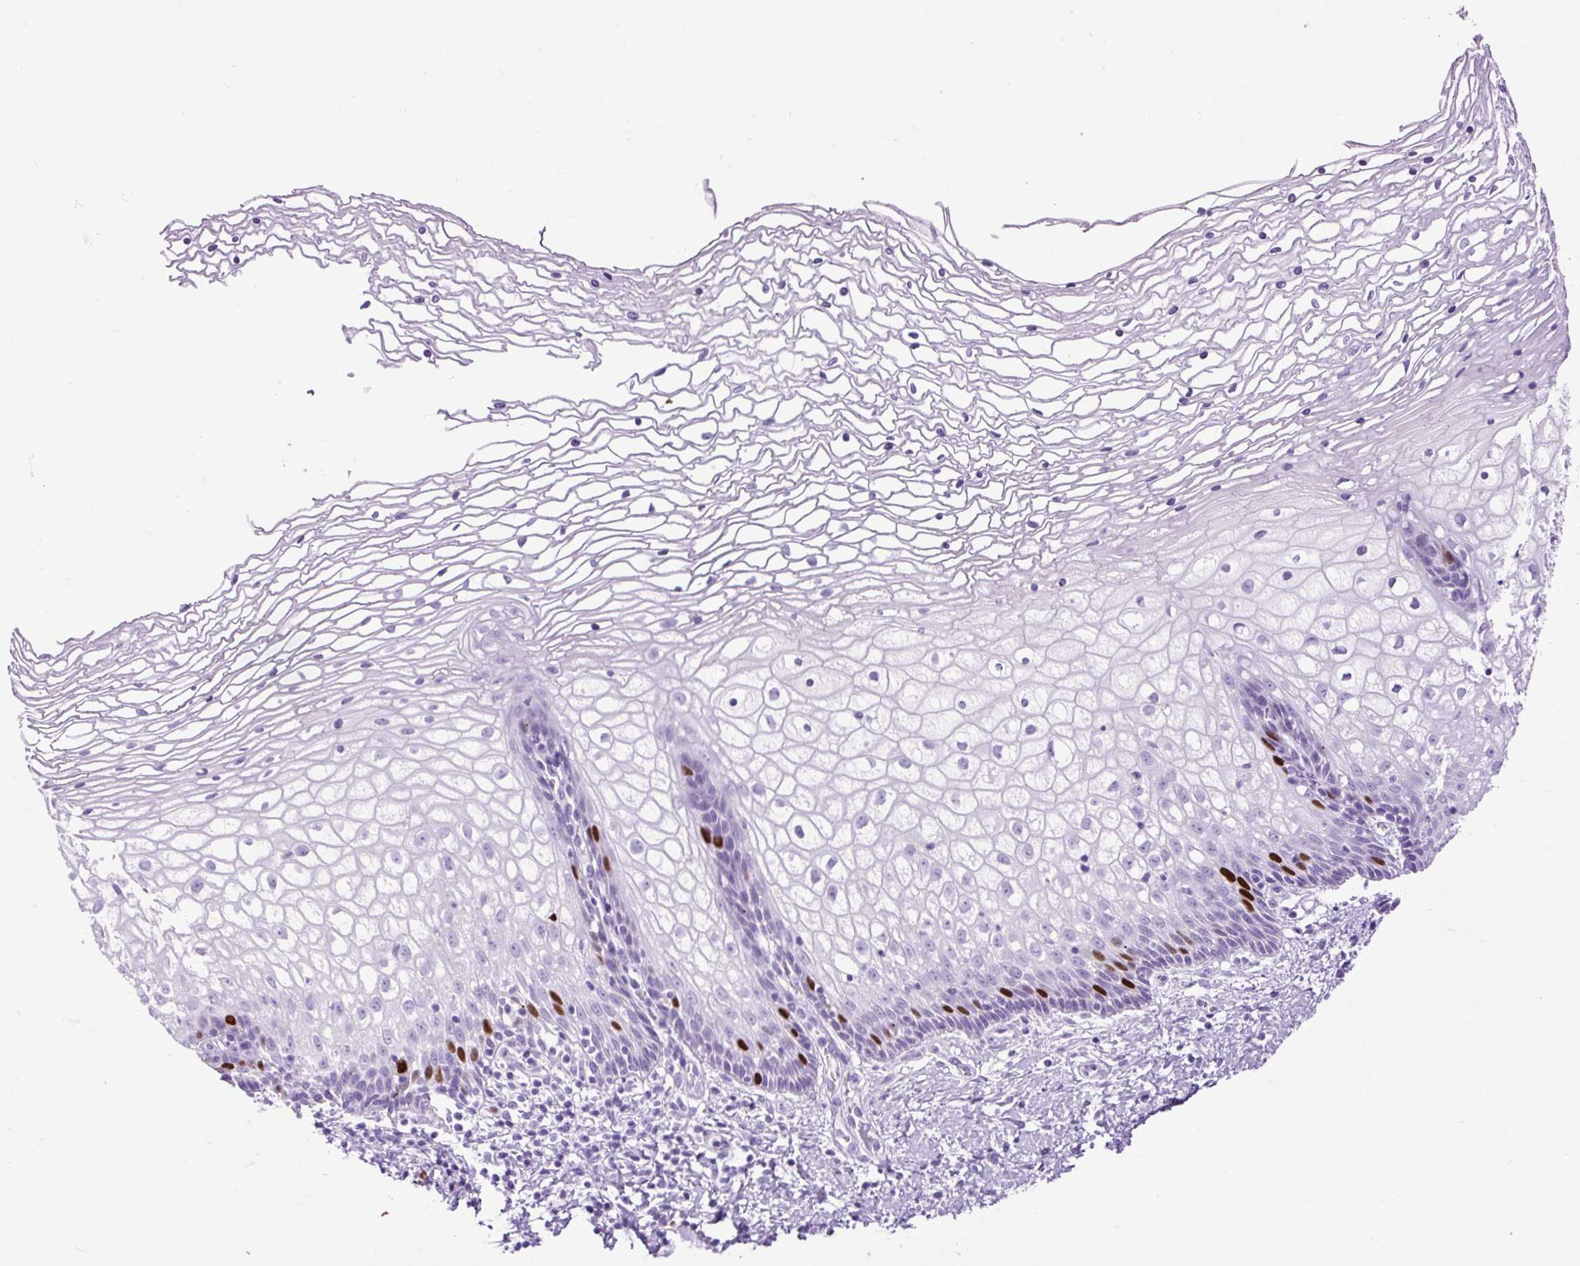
{"staining": {"intensity": "negative", "quantity": "none", "location": "none"}, "tissue": "cervix", "cell_type": "Glandular cells", "image_type": "normal", "snomed": [{"axis": "morphology", "description": "Normal tissue, NOS"}, {"axis": "topography", "description": "Cervix"}], "caption": "The micrograph reveals no staining of glandular cells in unremarkable cervix. The staining was performed using DAB (3,3'-diaminobenzidine) to visualize the protein expression in brown, while the nuclei were stained in blue with hematoxylin (Magnification: 20x).", "gene": "RACGAP1", "patient": {"sex": "female", "age": 36}}